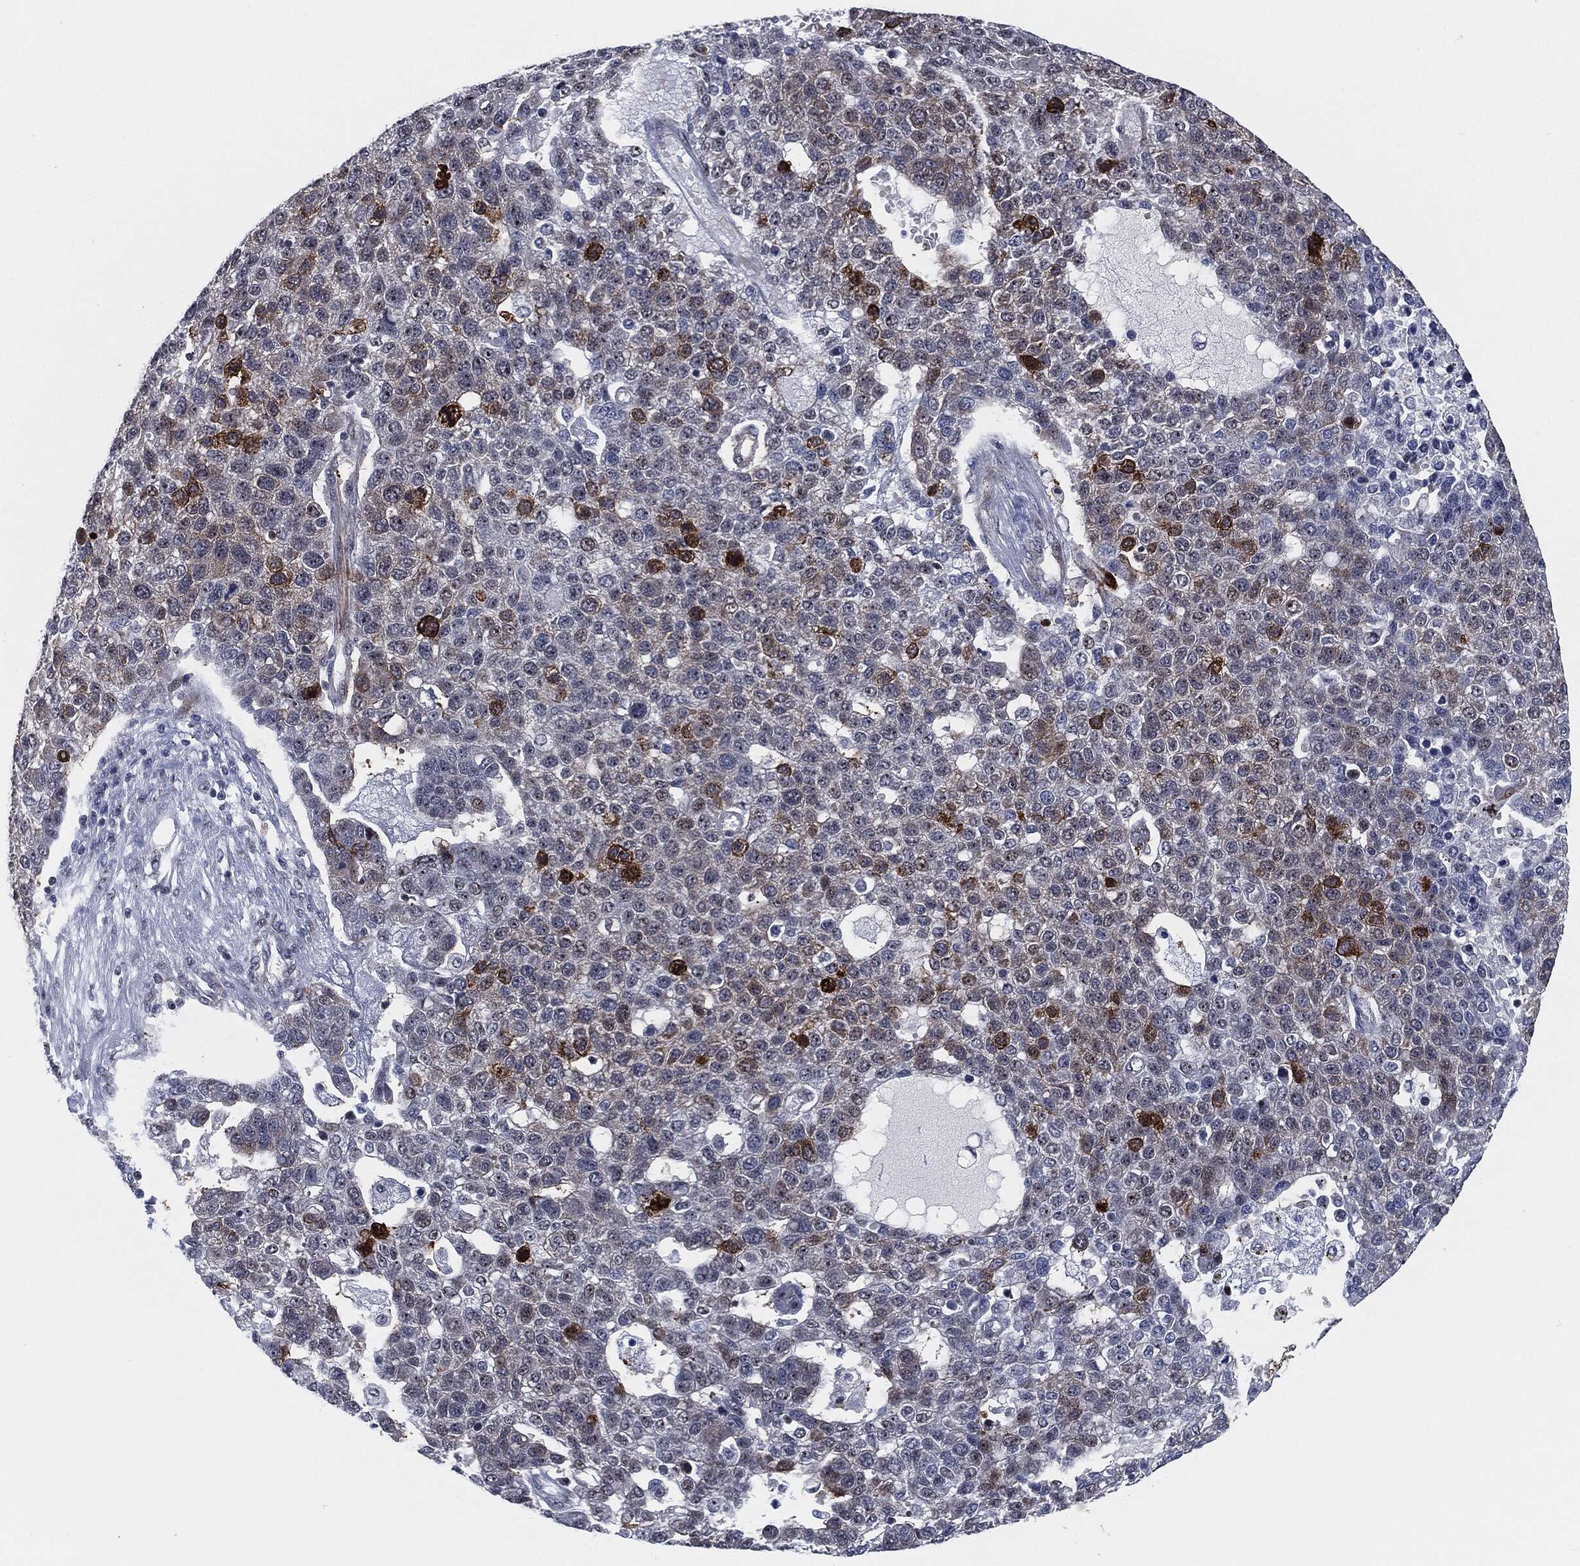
{"staining": {"intensity": "strong", "quantity": "<25%", "location": "cytoplasmic/membranous"}, "tissue": "pancreatic cancer", "cell_type": "Tumor cells", "image_type": "cancer", "snomed": [{"axis": "morphology", "description": "Adenocarcinoma, NOS"}, {"axis": "topography", "description": "Pancreas"}], "caption": "Adenocarcinoma (pancreatic) tissue exhibits strong cytoplasmic/membranous positivity in about <25% of tumor cells, visualized by immunohistochemistry.", "gene": "AKT2", "patient": {"sex": "female", "age": 61}}